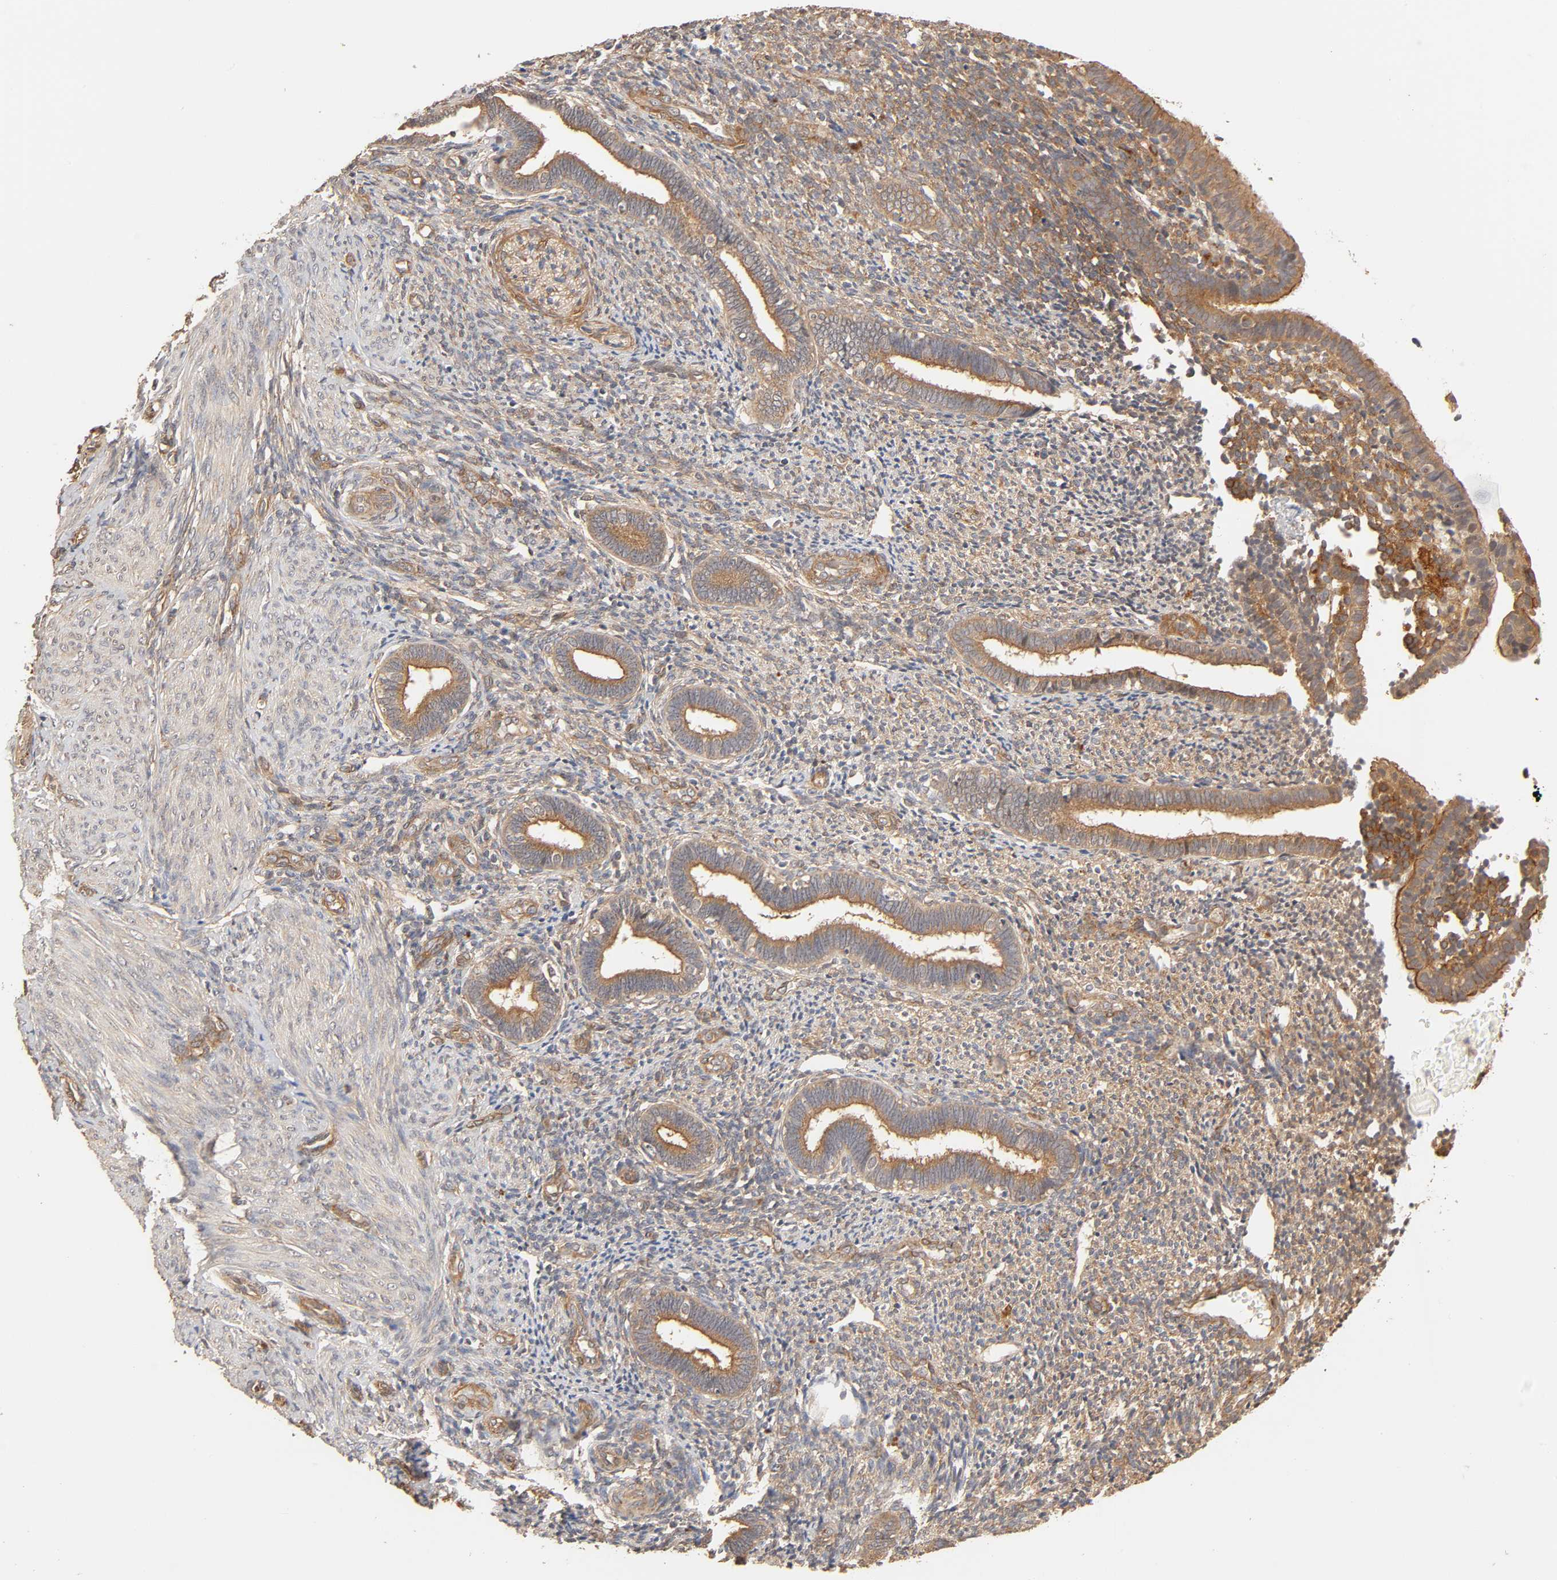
{"staining": {"intensity": "moderate", "quantity": ">75%", "location": "cytoplasmic/membranous"}, "tissue": "endometrium", "cell_type": "Cells in endometrial stroma", "image_type": "normal", "snomed": [{"axis": "morphology", "description": "Normal tissue, NOS"}, {"axis": "topography", "description": "Endometrium"}], "caption": "A brown stain shows moderate cytoplasmic/membranous positivity of a protein in cells in endometrial stroma of benign human endometrium. The staining is performed using DAB brown chromogen to label protein expression. The nuclei are counter-stained blue using hematoxylin.", "gene": "EPS8", "patient": {"sex": "female", "age": 27}}